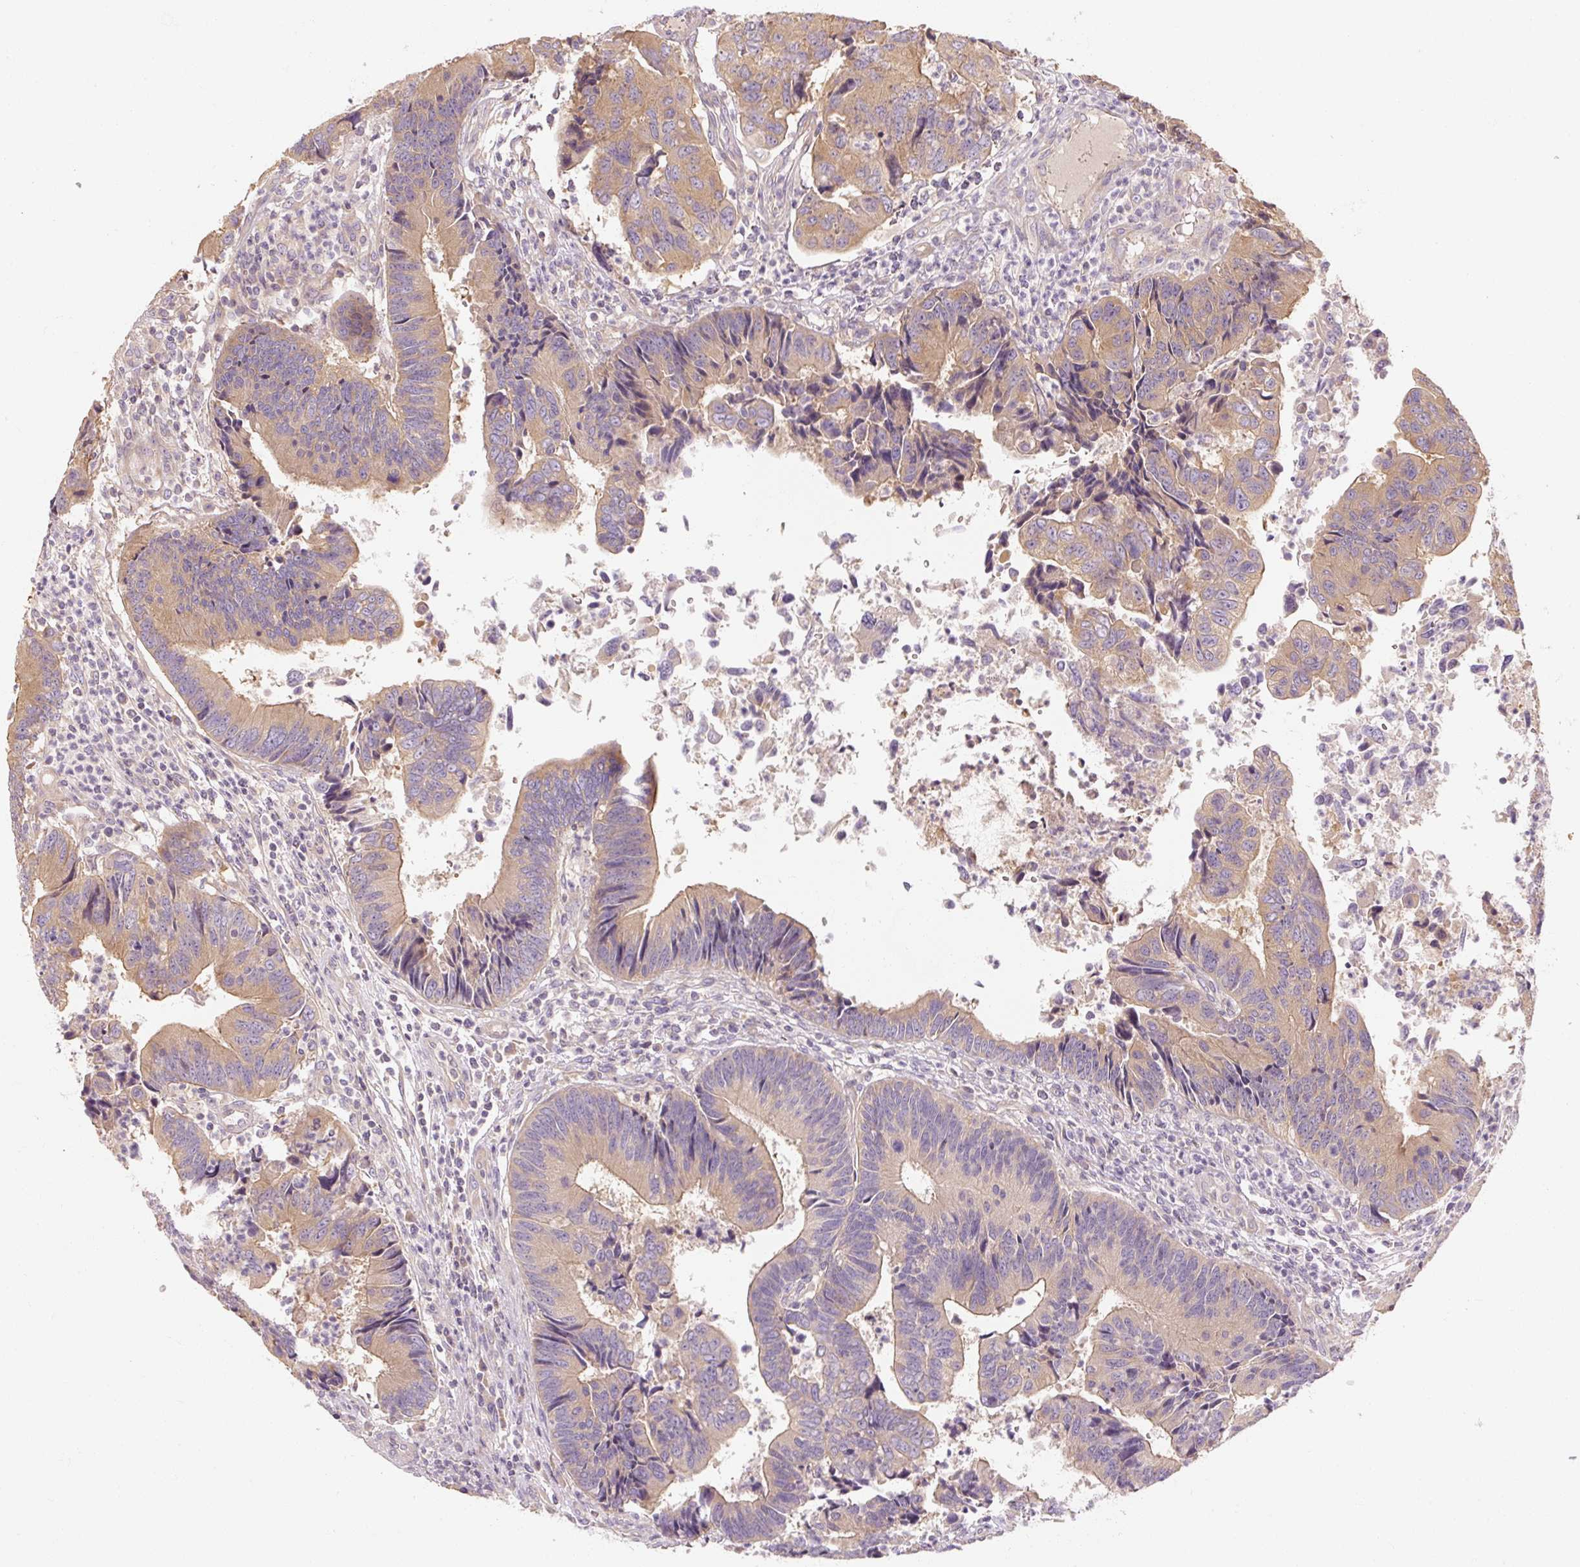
{"staining": {"intensity": "moderate", "quantity": "25%-75%", "location": "cytoplasmic/membranous"}, "tissue": "colorectal cancer", "cell_type": "Tumor cells", "image_type": "cancer", "snomed": [{"axis": "morphology", "description": "Adenocarcinoma, NOS"}, {"axis": "topography", "description": "Colon"}], "caption": "Moderate cytoplasmic/membranous staining is present in approximately 25%-75% of tumor cells in colorectal adenocarcinoma.", "gene": "RB1CC1", "patient": {"sex": "female", "age": 67}}